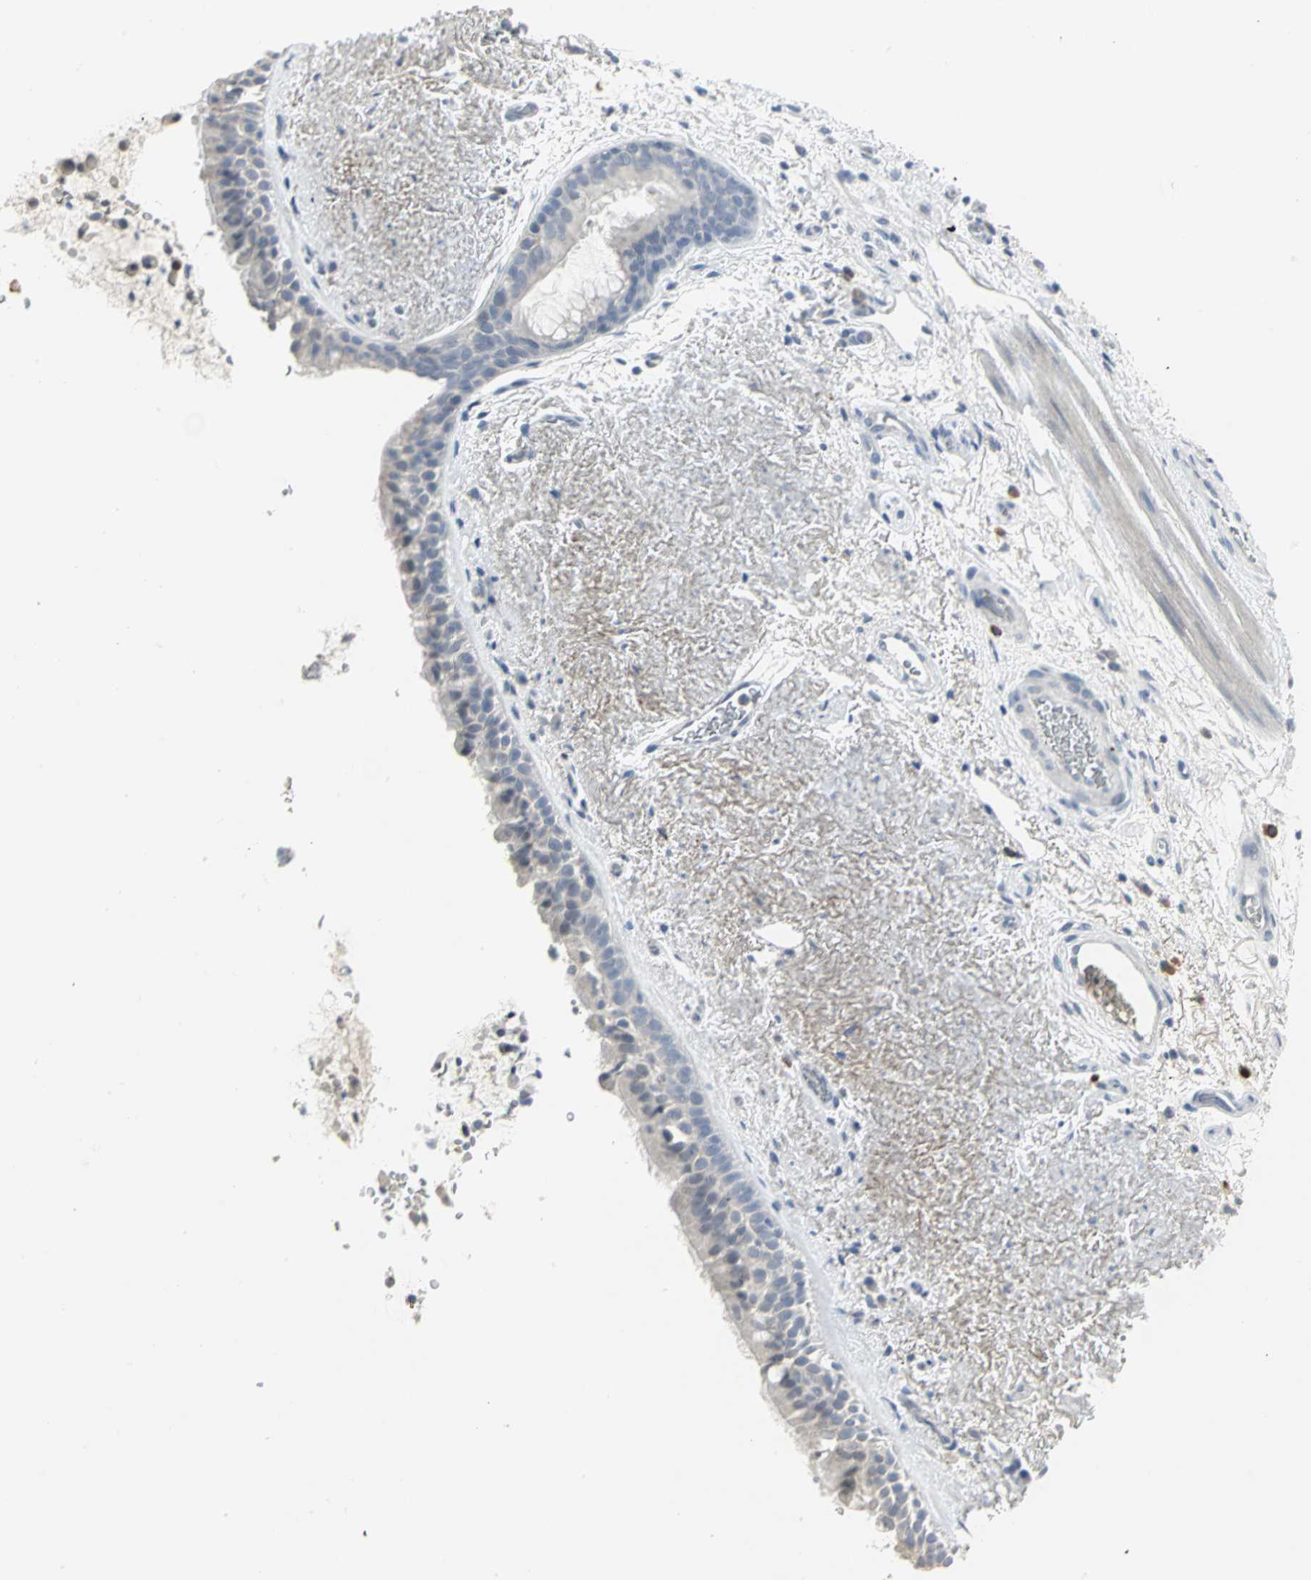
{"staining": {"intensity": "moderate", "quantity": "<25%", "location": "cytoplasmic/membranous"}, "tissue": "bronchus", "cell_type": "Respiratory epithelial cells", "image_type": "normal", "snomed": [{"axis": "morphology", "description": "Normal tissue, NOS"}, {"axis": "topography", "description": "Bronchus"}], "caption": "A high-resolution photomicrograph shows immunohistochemistry (IHC) staining of unremarkable bronchus, which reveals moderate cytoplasmic/membranous positivity in approximately <25% of respiratory epithelial cells.", "gene": "ZIC1", "patient": {"sex": "female", "age": 54}}